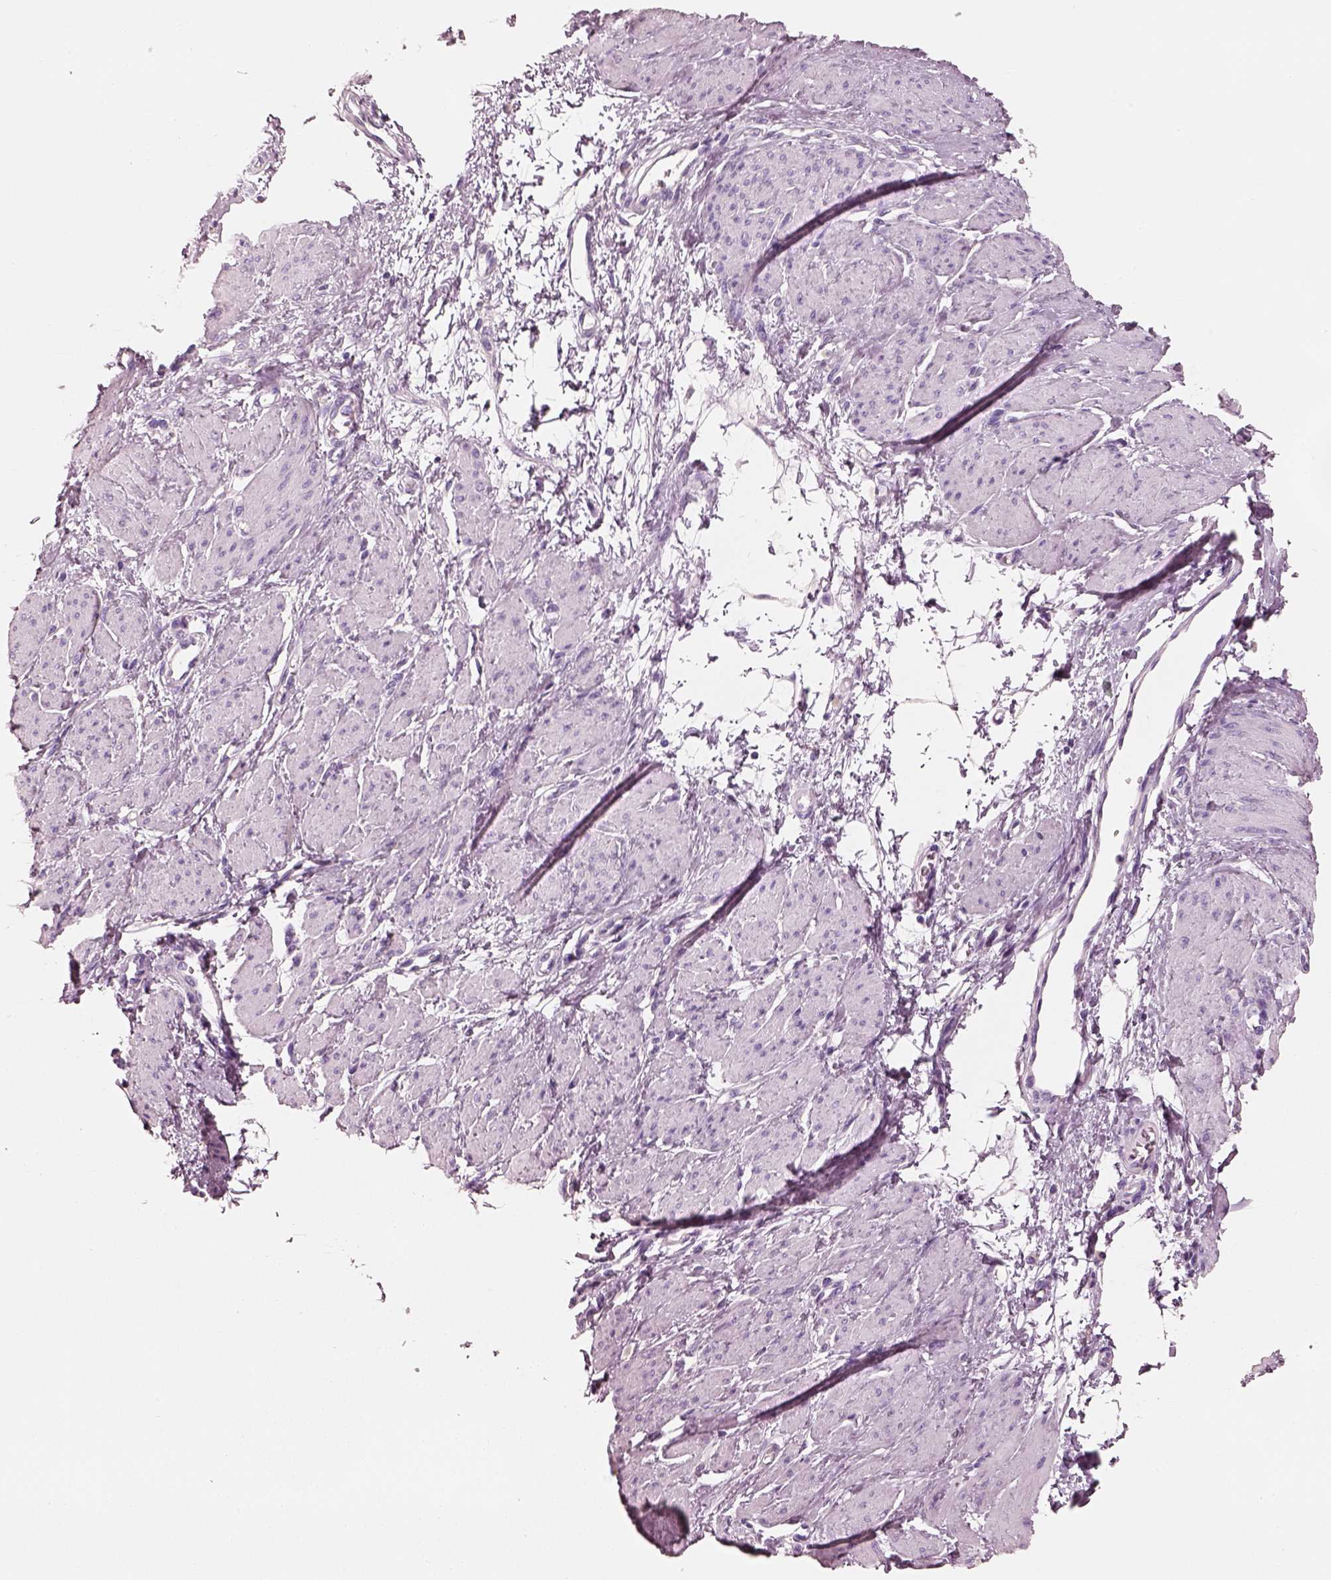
{"staining": {"intensity": "negative", "quantity": "none", "location": "none"}, "tissue": "smooth muscle", "cell_type": "Smooth muscle cells", "image_type": "normal", "snomed": [{"axis": "morphology", "description": "Normal tissue, NOS"}, {"axis": "topography", "description": "Smooth muscle"}, {"axis": "topography", "description": "Uterus"}], "caption": "Immunohistochemical staining of benign smooth muscle reveals no significant expression in smooth muscle cells.", "gene": "PNOC", "patient": {"sex": "female", "age": 39}}